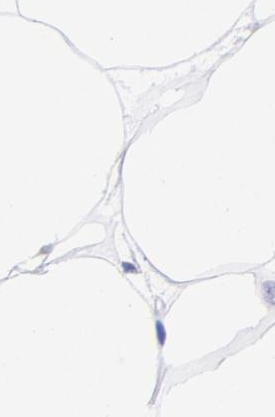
{"staining": {"intensity": "negative", "quantity": "none", "location": "none"}, "tissue": "adipose tissue", "cell_type": "Adipocytes", "image_type": "normal", "snomed": [{"axis": "morphology", "description": "Normal tissue, NOS"}, {"axis": "morphology", "description": "Duct carcinoma"}, {"axis": "topography", "description": "Breast"}, {"axis": "topography", "description": "Adipose tissue"}], "caption": "This is an immunohistochemistry image of benign adipose tissue. There is no staining in adipocytes.", "gene": "DNMT1", "patient": {"sex": "female", "age": 37}}